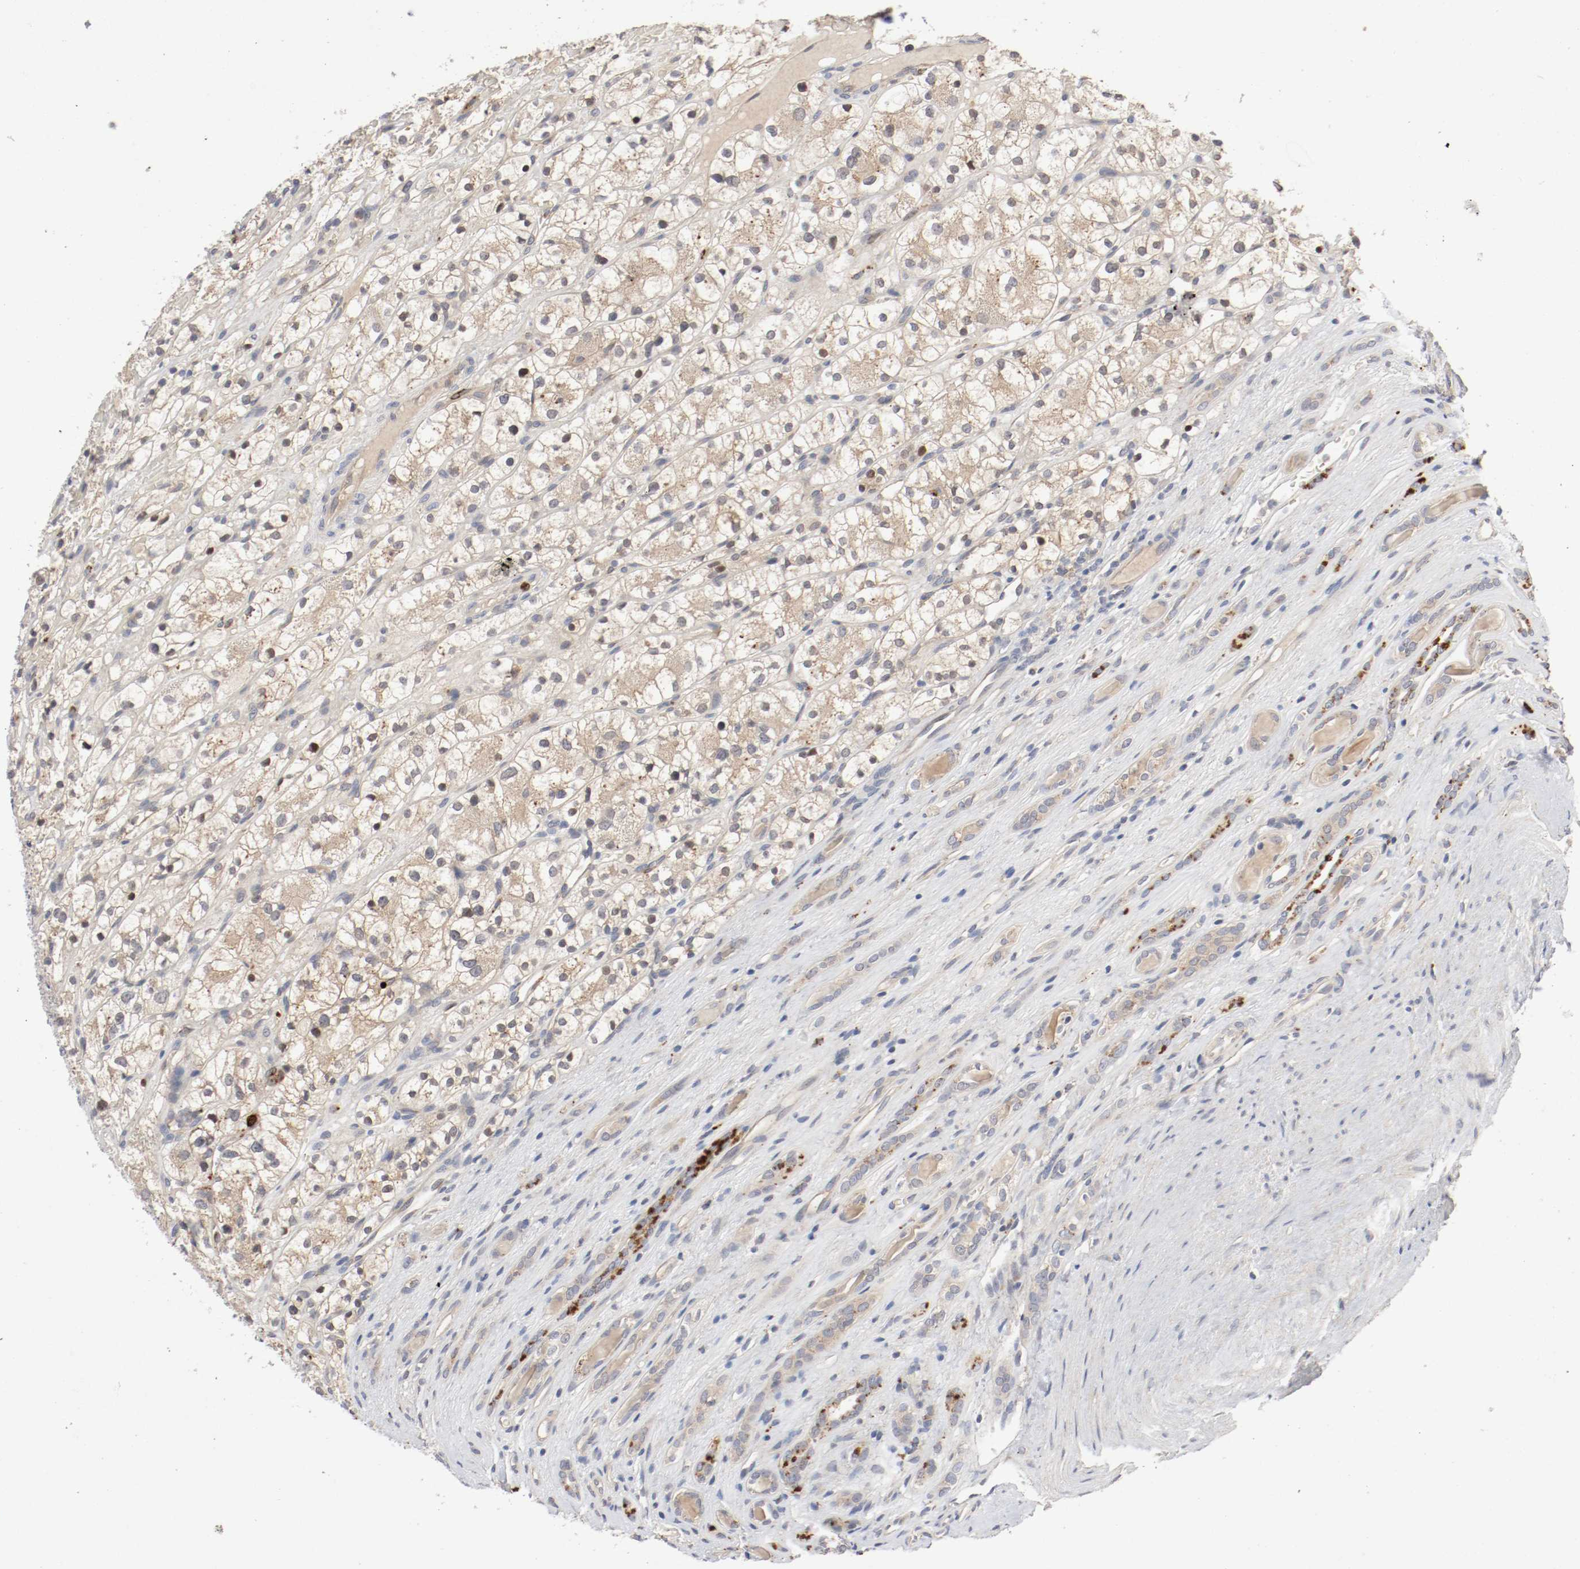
{"staining": {"intensity": "weak", "quantity": ">75%", "location": "cytoplasmic/membranous"}, "tissue": "renal cancer", "cell_type": "Tumor cells", "image_type": "cancer", "snomed": [{"axis": "morphology", "description": "Adenocarcinoma, NOS"}, {"axis": "topography", "description": "Kidney"}], "caption": "A brown stain shows weak cytoplasmic/membranous staining of a protein in adenocarcinoma (renal) tumor cells. Nuclei are stained in blue.", "gene": "REN", "patient": {"sex": "female", "age": 60}}